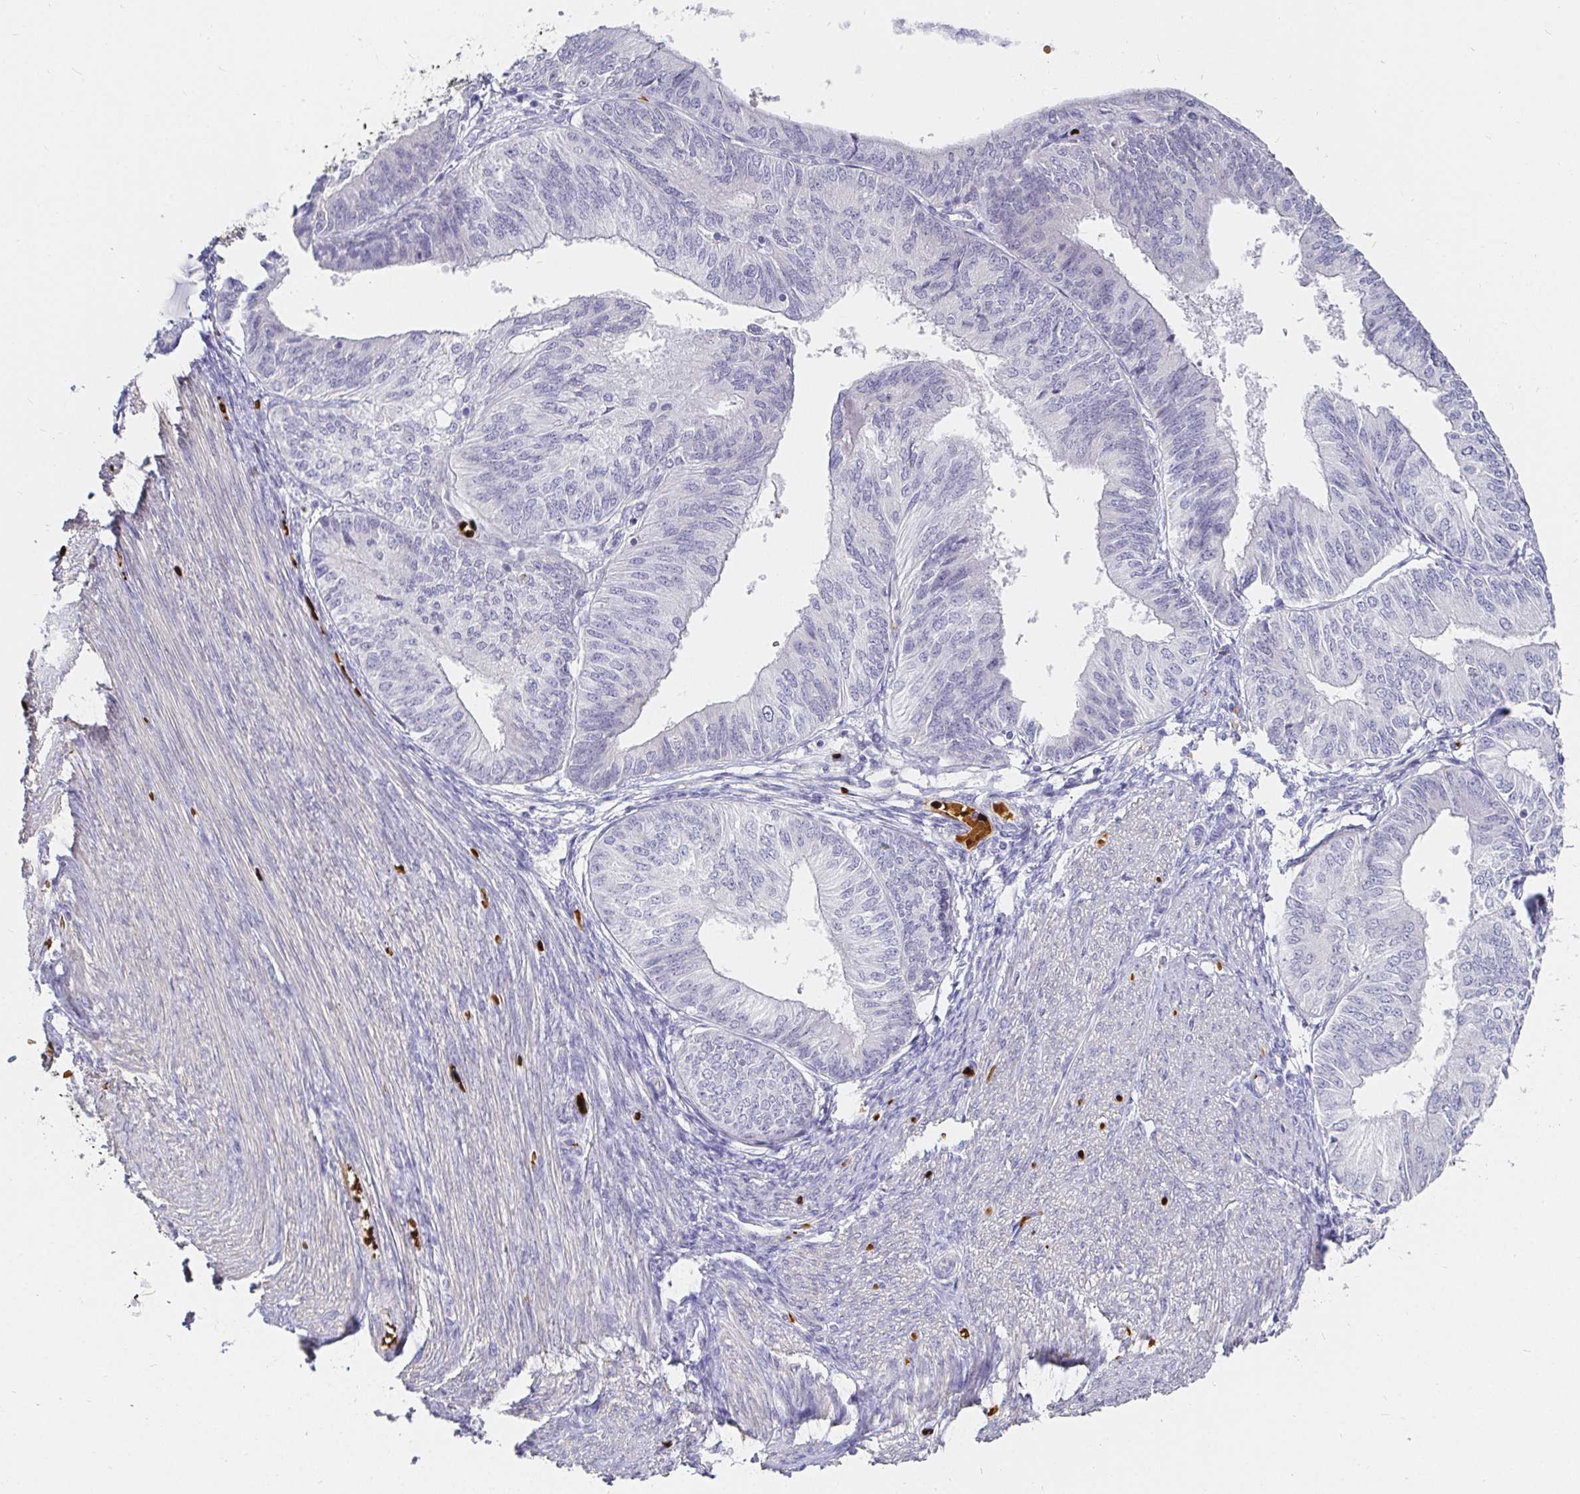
{"staining": {"intensity": "negative", "quantity": "none", "location": "none"}, "tissue": "endometrial cancer", "cell_type": "Tumor cells", "image_type": "cancer", "snomed": [{"axis": "morphology", "description": "Adenocarcinoma, NOS"}, {"axis": "topography", "description": "Endometrium"}], "caption": "This is an IHC photomicrograph of endometrial adenocarcinoma. There is no positivity in tumor cells.", "gene": "FGF21", "patient": {"sex": "female", "age": 58}}